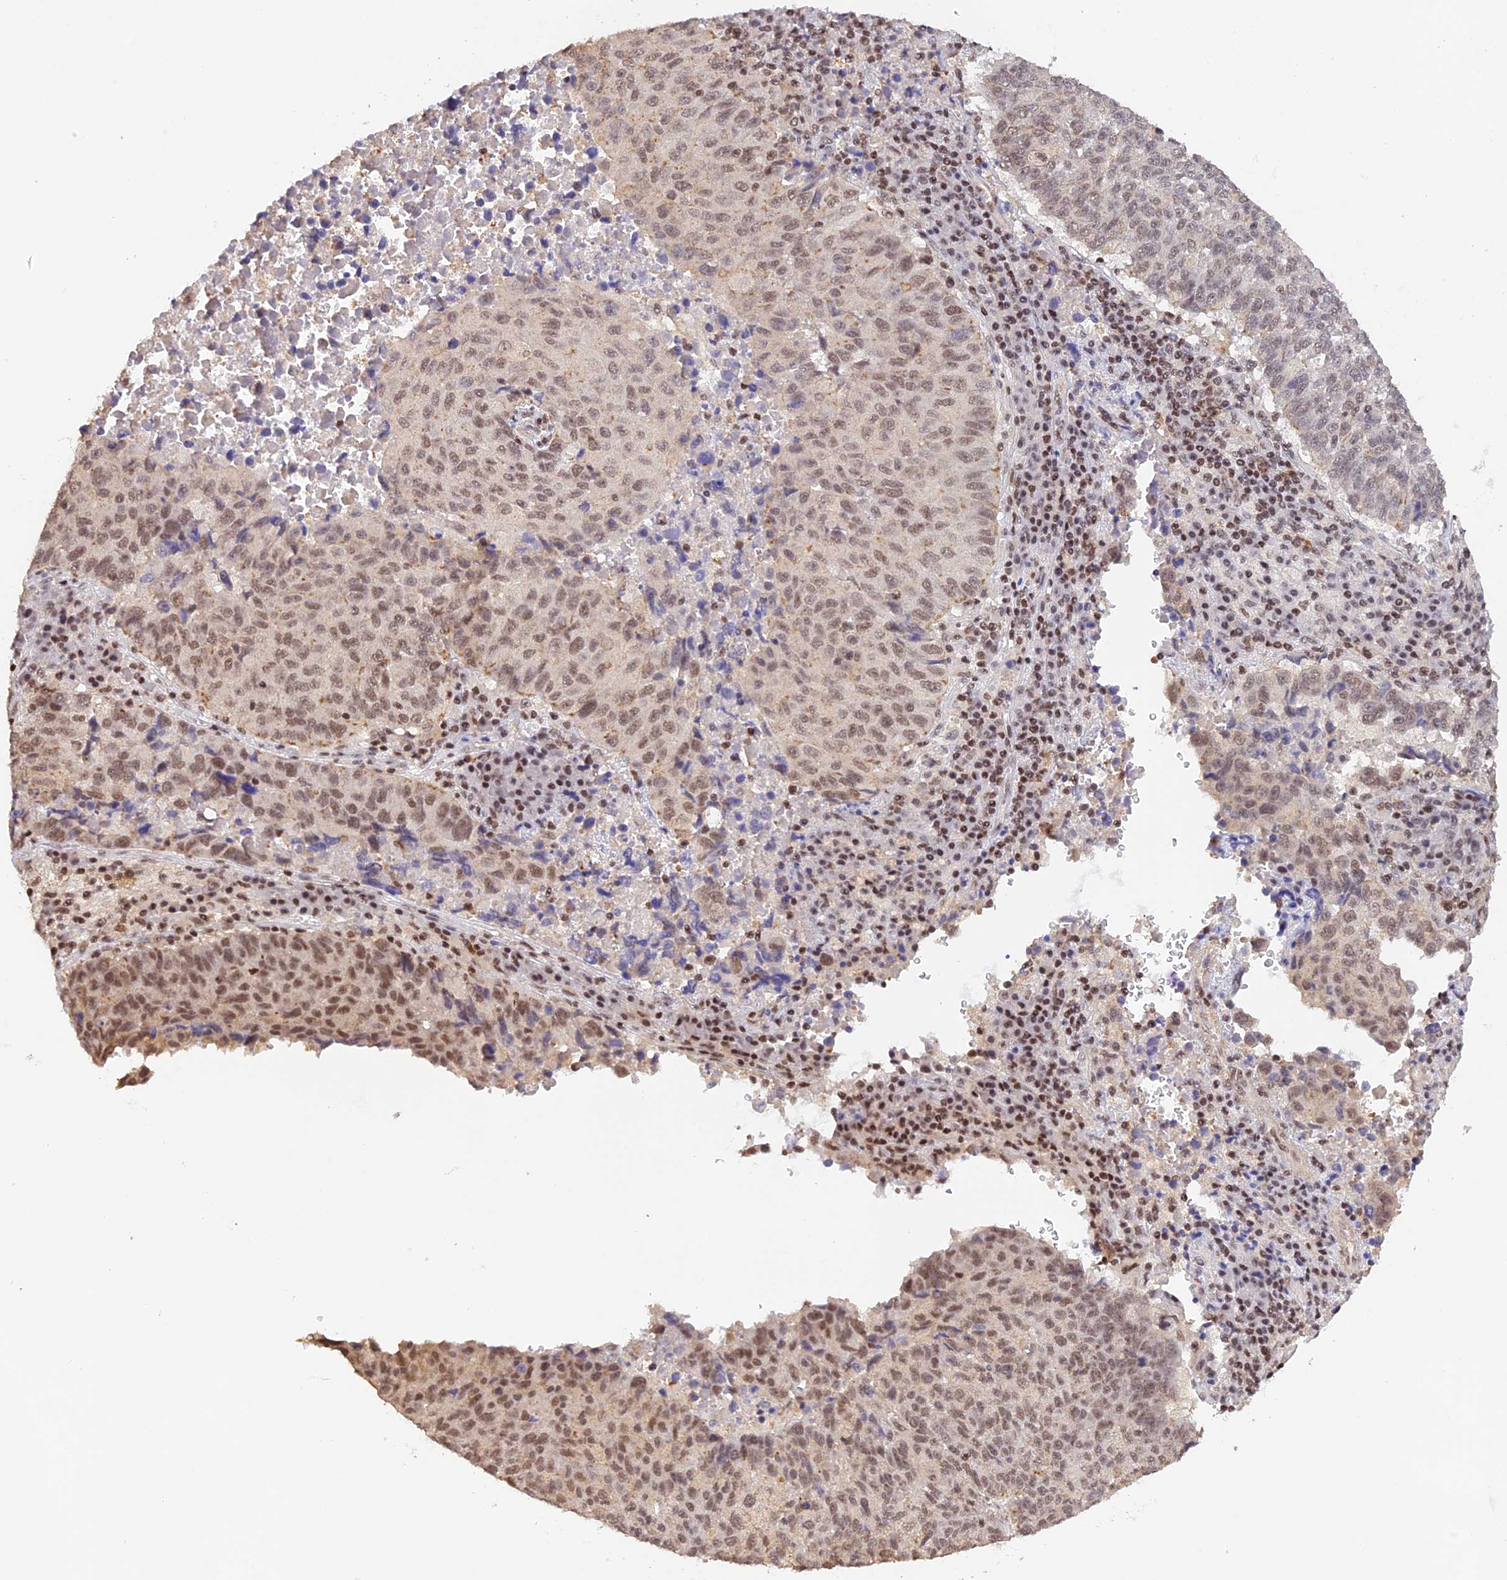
{"staining": {"intensity": "moderate", "quantity": ">75%", "location": "nuclear"}, "tissue": "lung cancer", "cell_type": "Tumor cells", "image_type": "cancer", "snomed": [{"axis": "morphology", "description": "Squamous cell carcinoma, NOS"}, {"axis": "topography", "description": "Lung"}], "caption": "Moderate nuclear expression for a protein is present in about >75% of tumor cells of lung cancer using immunohistochemistry.", "gene": "THAP11", "patient": {"sex": "male", "age": 73}}